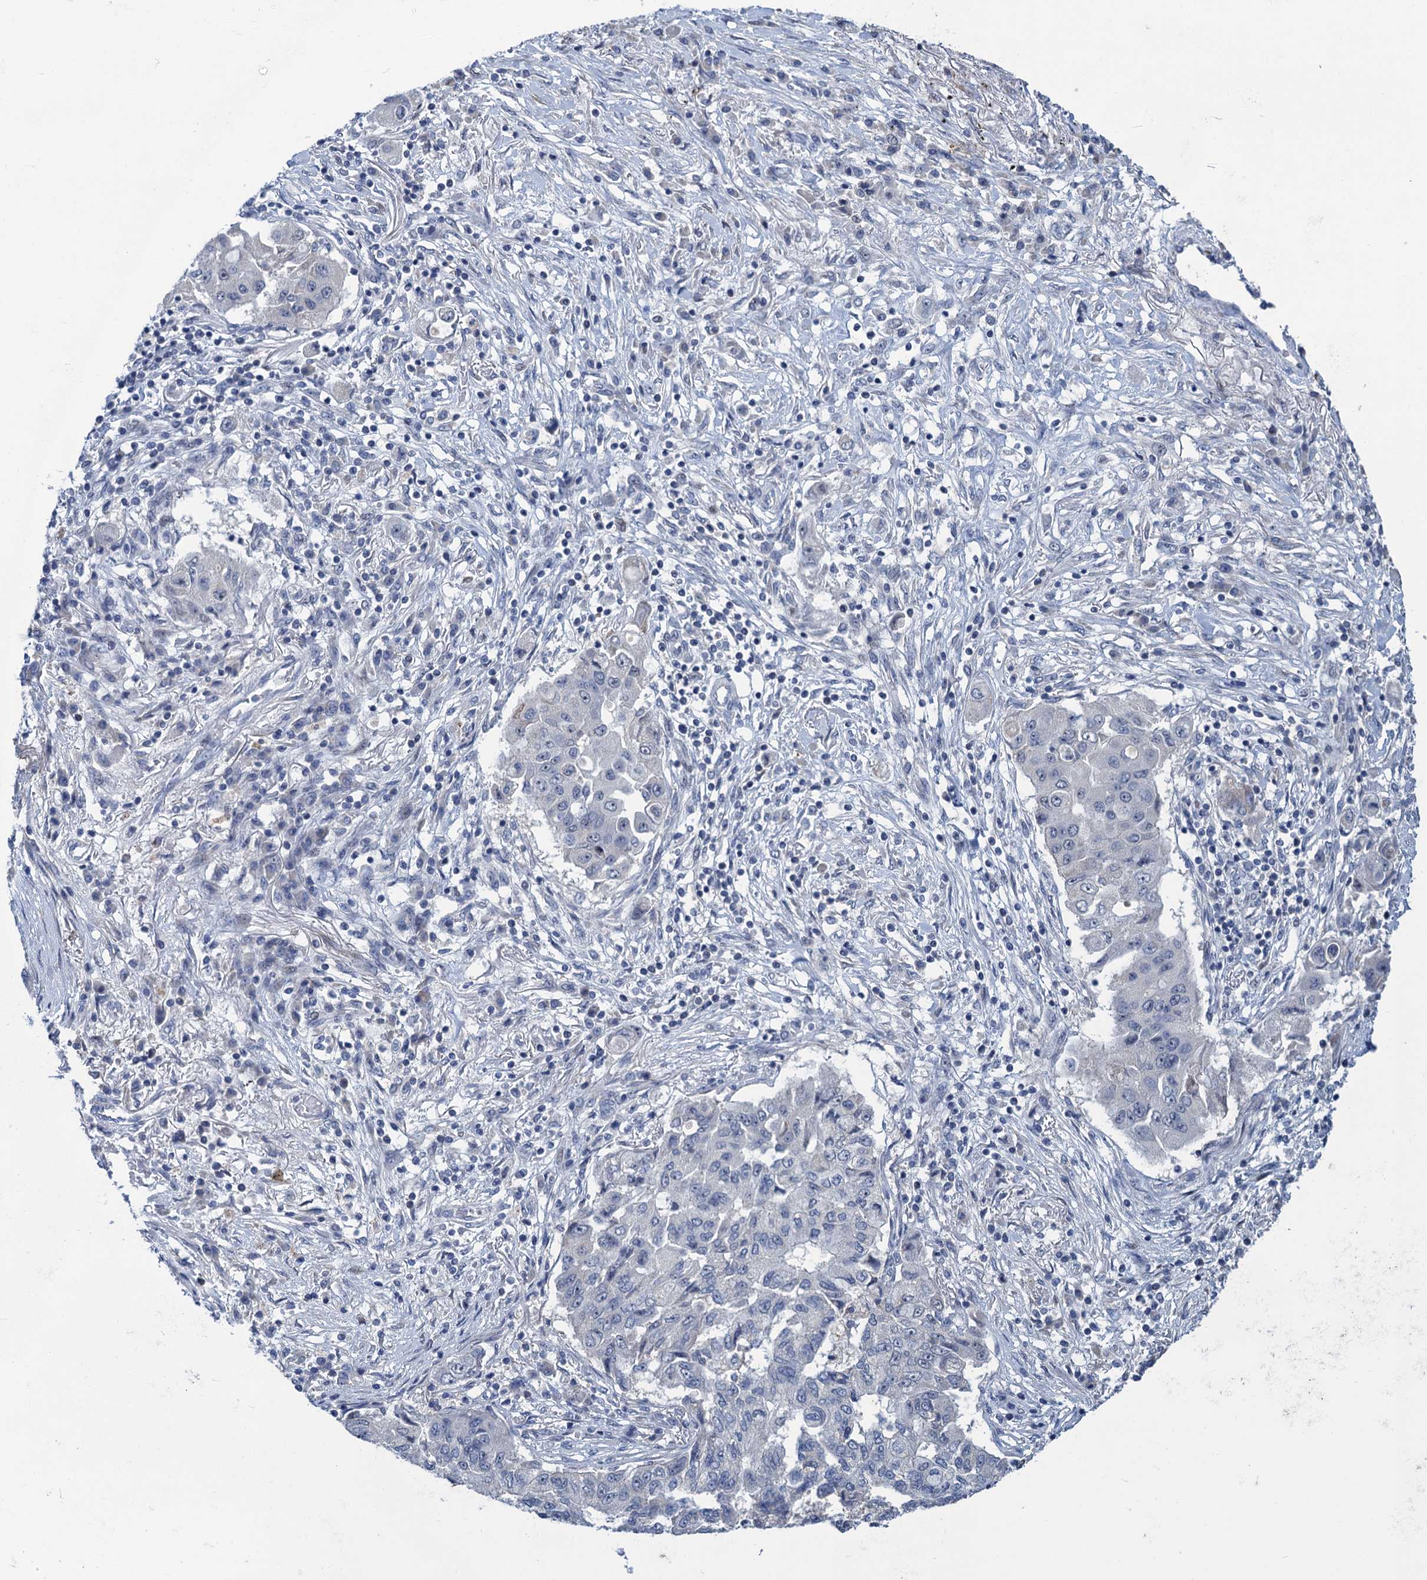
{"staining": {"intensity": "negative", "quantity": "none", "location": "none"}, "tissue": "lung cancer", "cell_type": "Tumor cells", "image_type": "cancer", "snomed": [{"axis": "morphology", "description": "Squamous cell carcinoma, NOS"}, {"axis": "topography", "description": "Lung"}], "caption": "Tumor cells show no significant positivity in lung squamous cell carcinoma.", "gene": "ESYT3", "patient": {"sex": "male", "age": 74}}